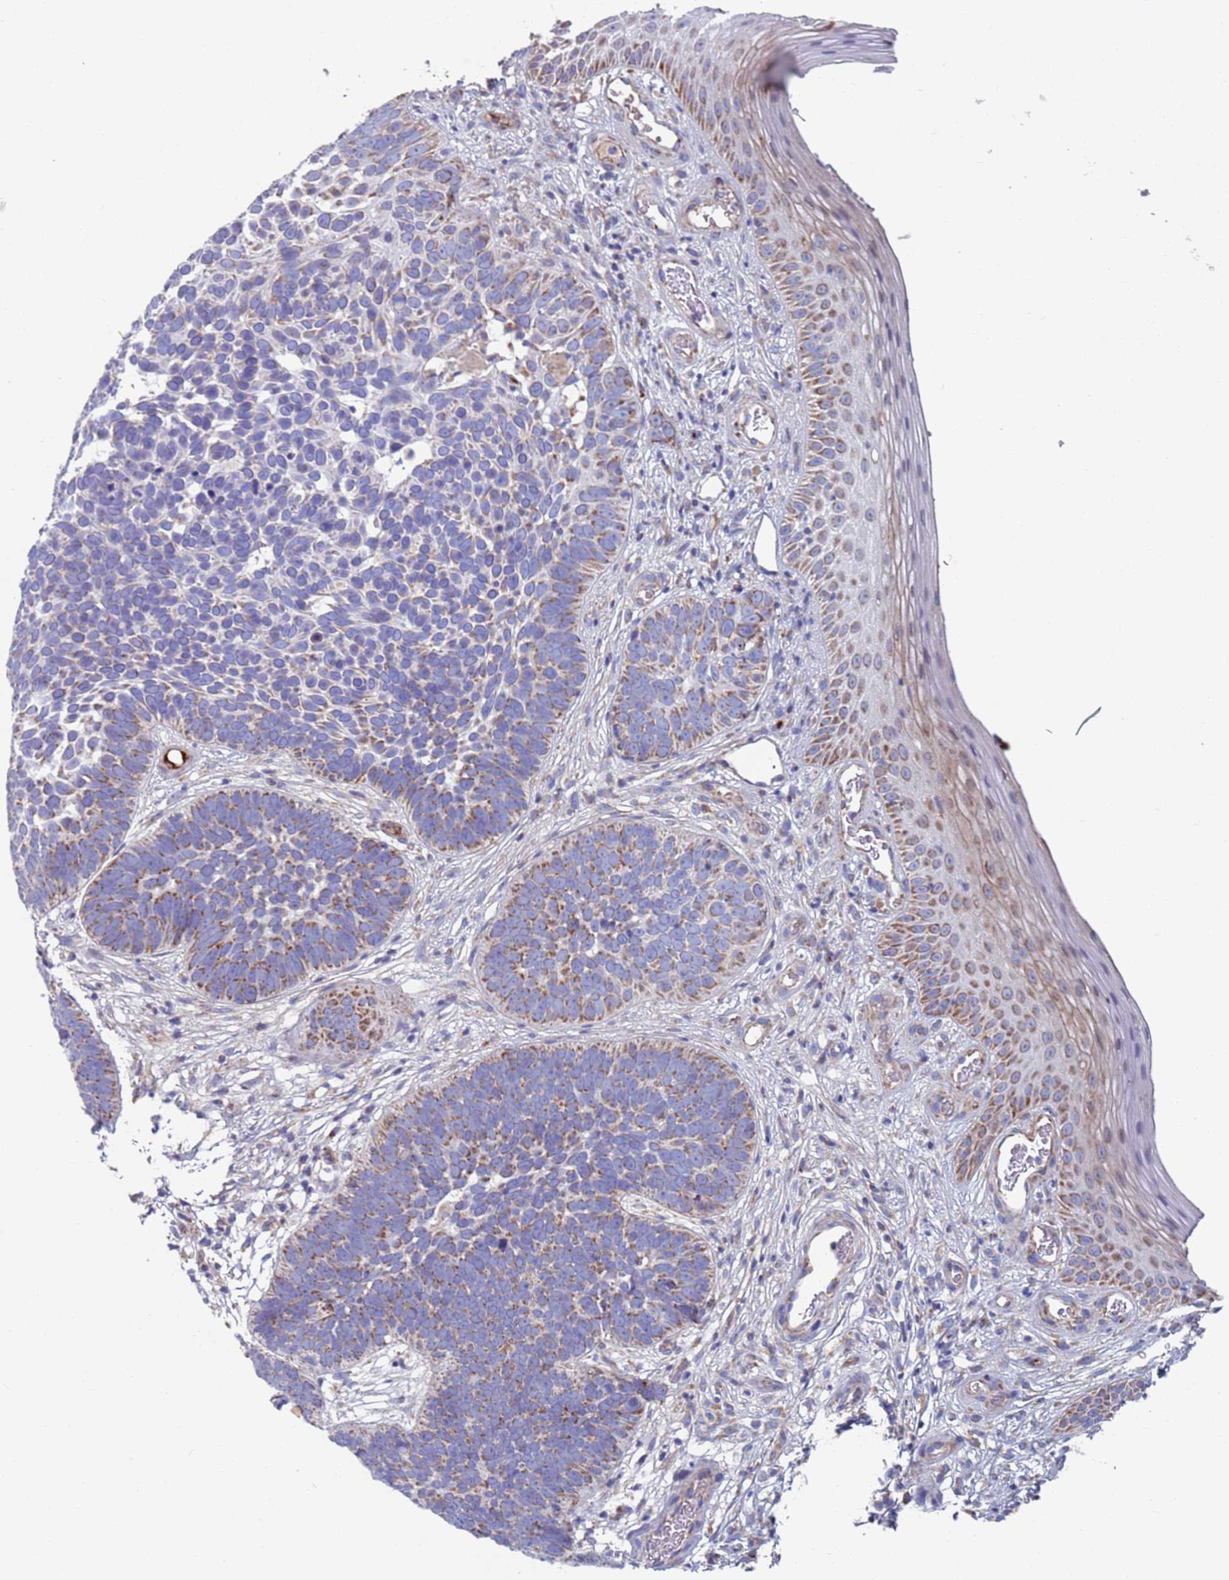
{"staining": {"intensity": "moderate", "quantity": "25%-75%", "location": "cytoplasmic/membranous"}, "tissue": "skin cancer", "cell_type": "Tumor cells", "image_type": "cancer", "snomed": [{"axis": "morphology", "description": "Basal cell carcinoma"}, {"axis": "topography", "description": "Skin"}], "caption": "About 25%-75% of tumor cells in skin cancer reveal moderate cytoplasmic/membranous protein positivity as visualized by brown immunohistochemical staining.", "gene": "MRPL22", "patient": {"sex": "male", "age": 89}}